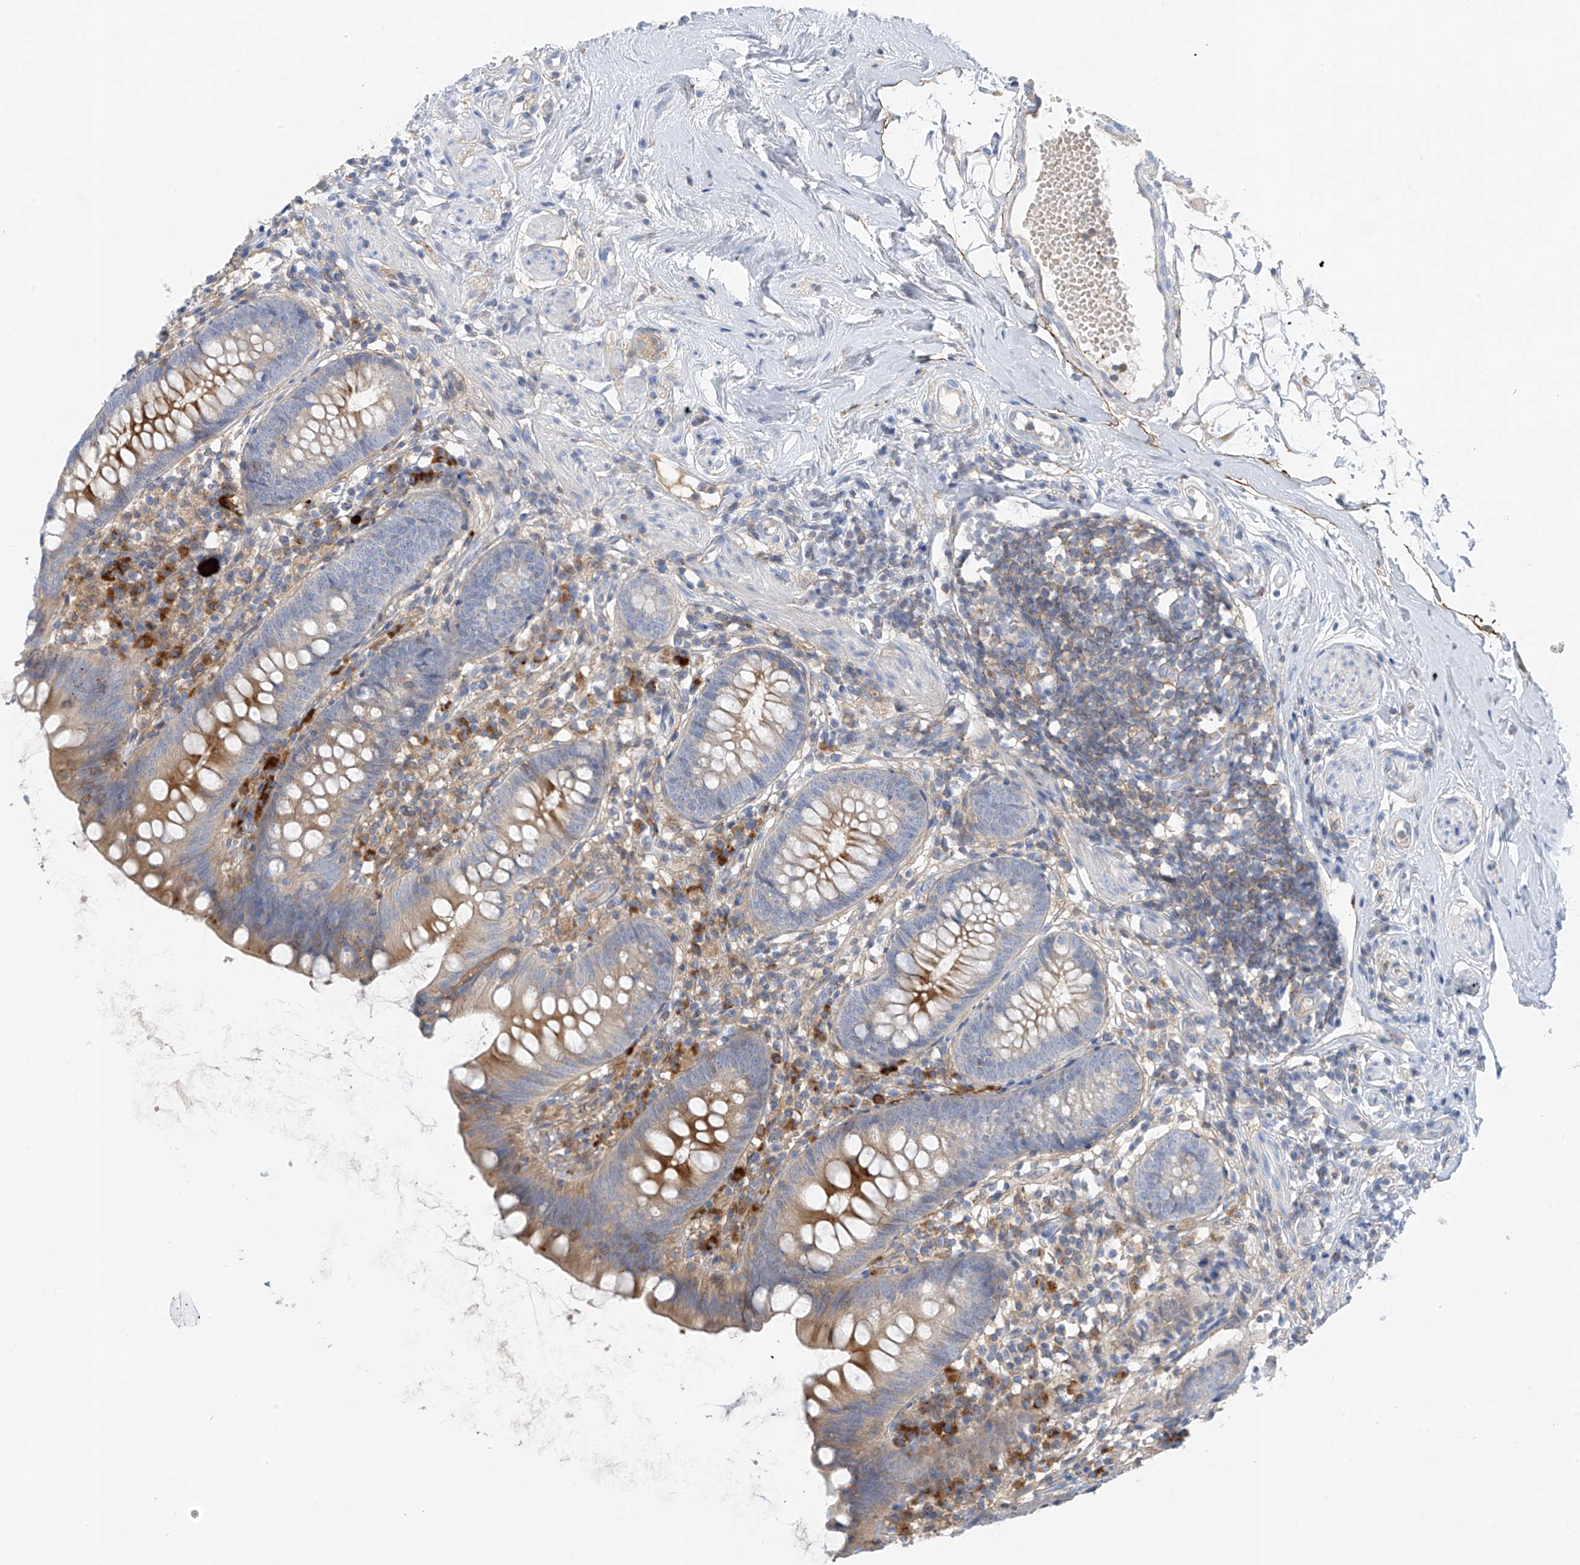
{"staining": {"intensity": "moderate", "quantity": "25%-75%", "location": "cytoplasmic/membranous"}, "tissue": "appendix", "cell_type": "Glandular cells", "image_type": "normal", "snomed": [{"axis": "morphology", "description": "Normal tissue, NOS"}, {"axis": "topography", "description": "Appendix"}], "caption": "Human appendix stained with a brown dye exhibits moderate cytoplasmic/membranous positive expression in approximately 25%-75% of glandular cells.", "gene": "NALCN", "patient": {"sex": "female", "age": 62}}